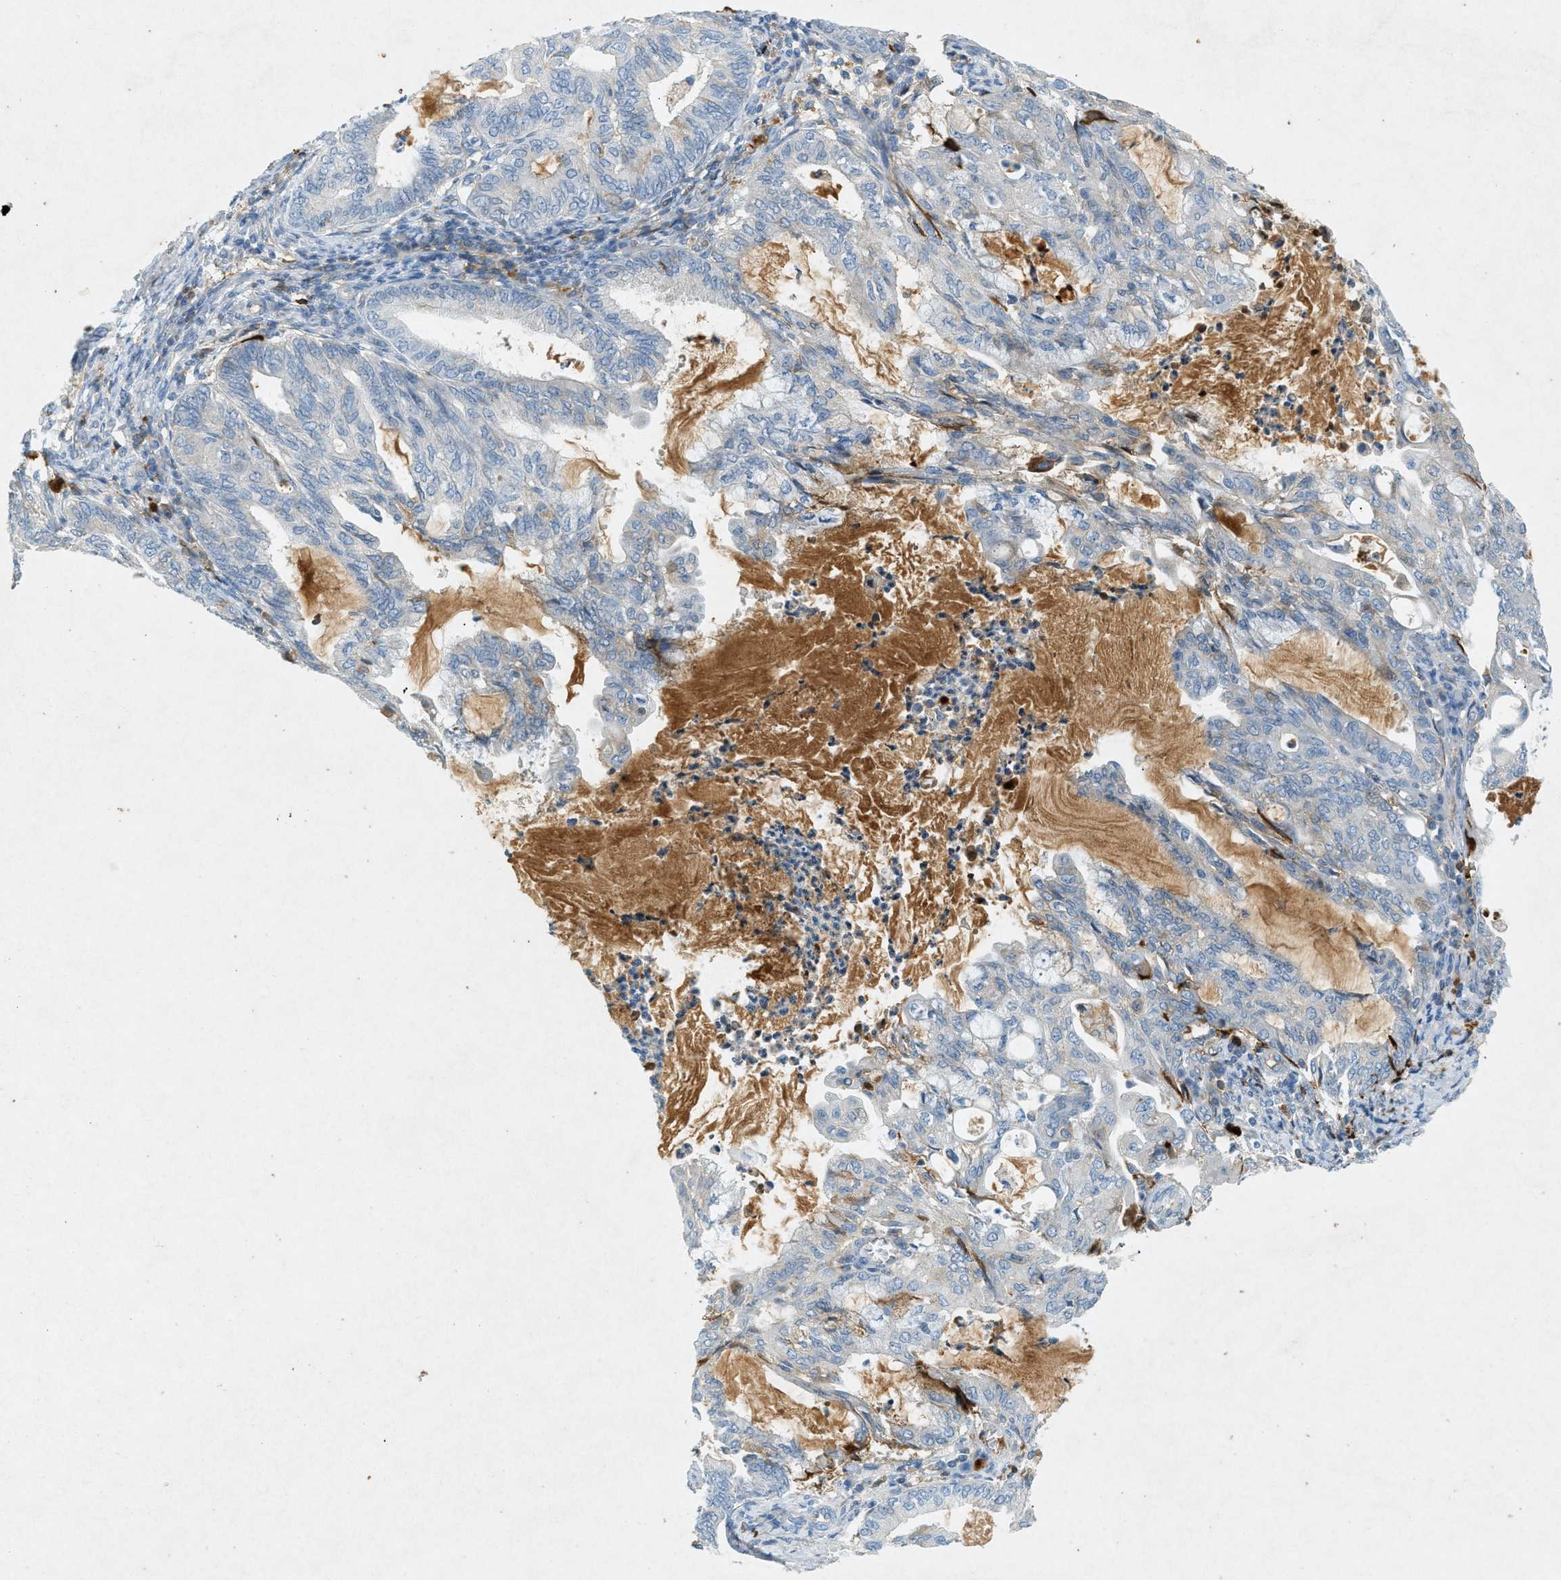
{"staining": {"intensity": "weak", "quantity": "<25%", "location": "cytoplasmic/membranous"}, "tissue": "endometrial cancer", "cell_type": "Tumor cells", "image_type": "cancer", "snomed": [{"axis": "morphology", "description": "Adenocarcinoma, NOS"}, {"axis": "topography", "description": "Endometrium"}], "caption": "Tumor cells are negative for brown protein staining in endometrial cancer.", "gene": "F2", "patient": {"sex": "female", "age": 86}}